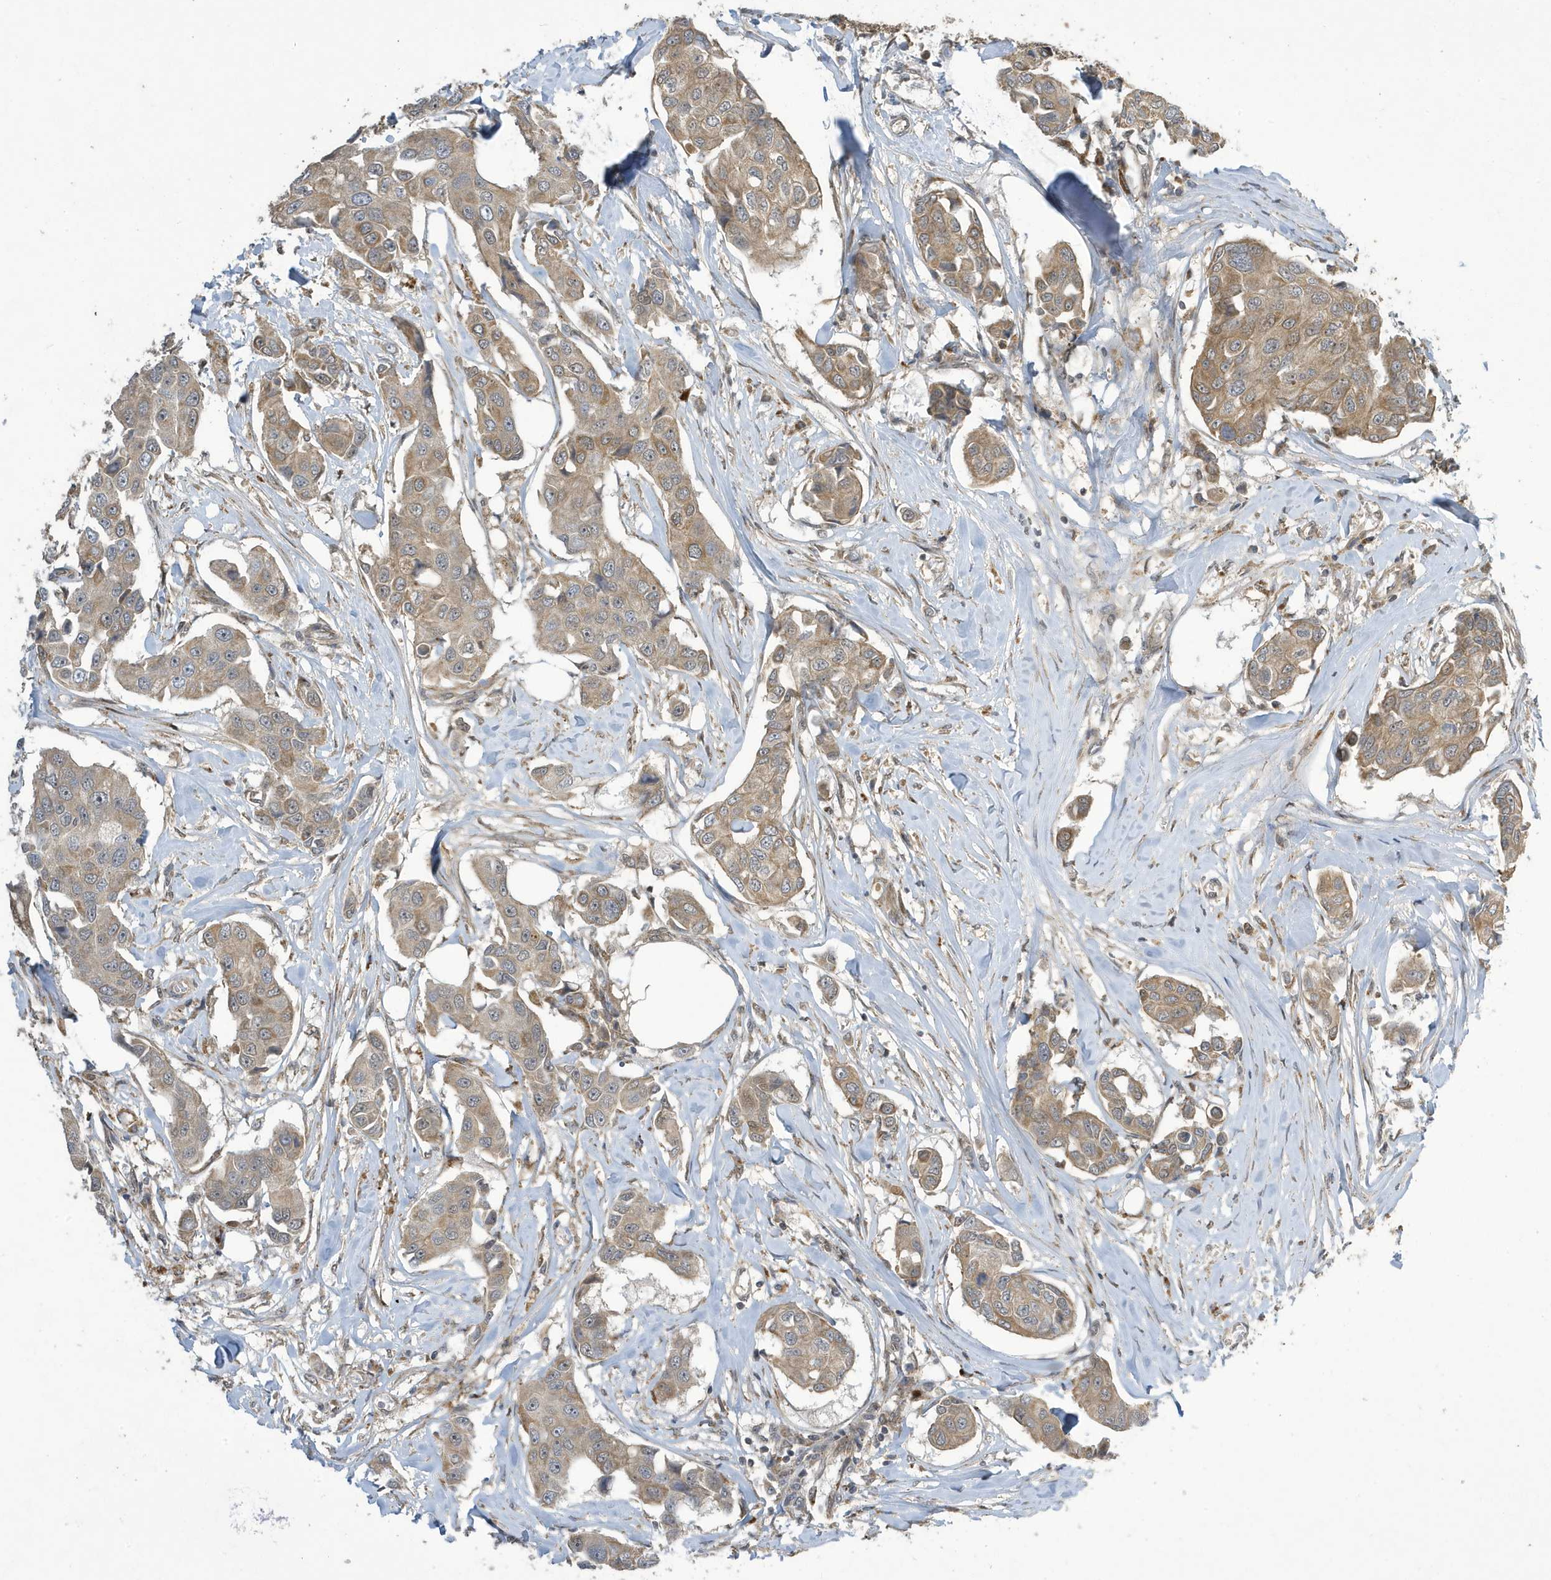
{"staining": {"intensity": "weak", "quantity": ">75%", "location": "cytoplasmic/membranous"}, "tissue": "breast cancer", "cell_type": "Tumor cells", "image_type": "cancer", "snomed": [{"axis": "morphology", "description": "Duct carcinoma"}, {"axis": "topography", "description": "Breast"}], "caption": "The immunohistochemical stain highlights weak cytoplasmic/membranous expression in tumor cells of breast cancer (invasive ductal carcinoma) tissue. (DAB IHC with brightfield microscopy, high magnification).", "gene": "NCOA7", "patient": {"sex": "female", "age": 80}}